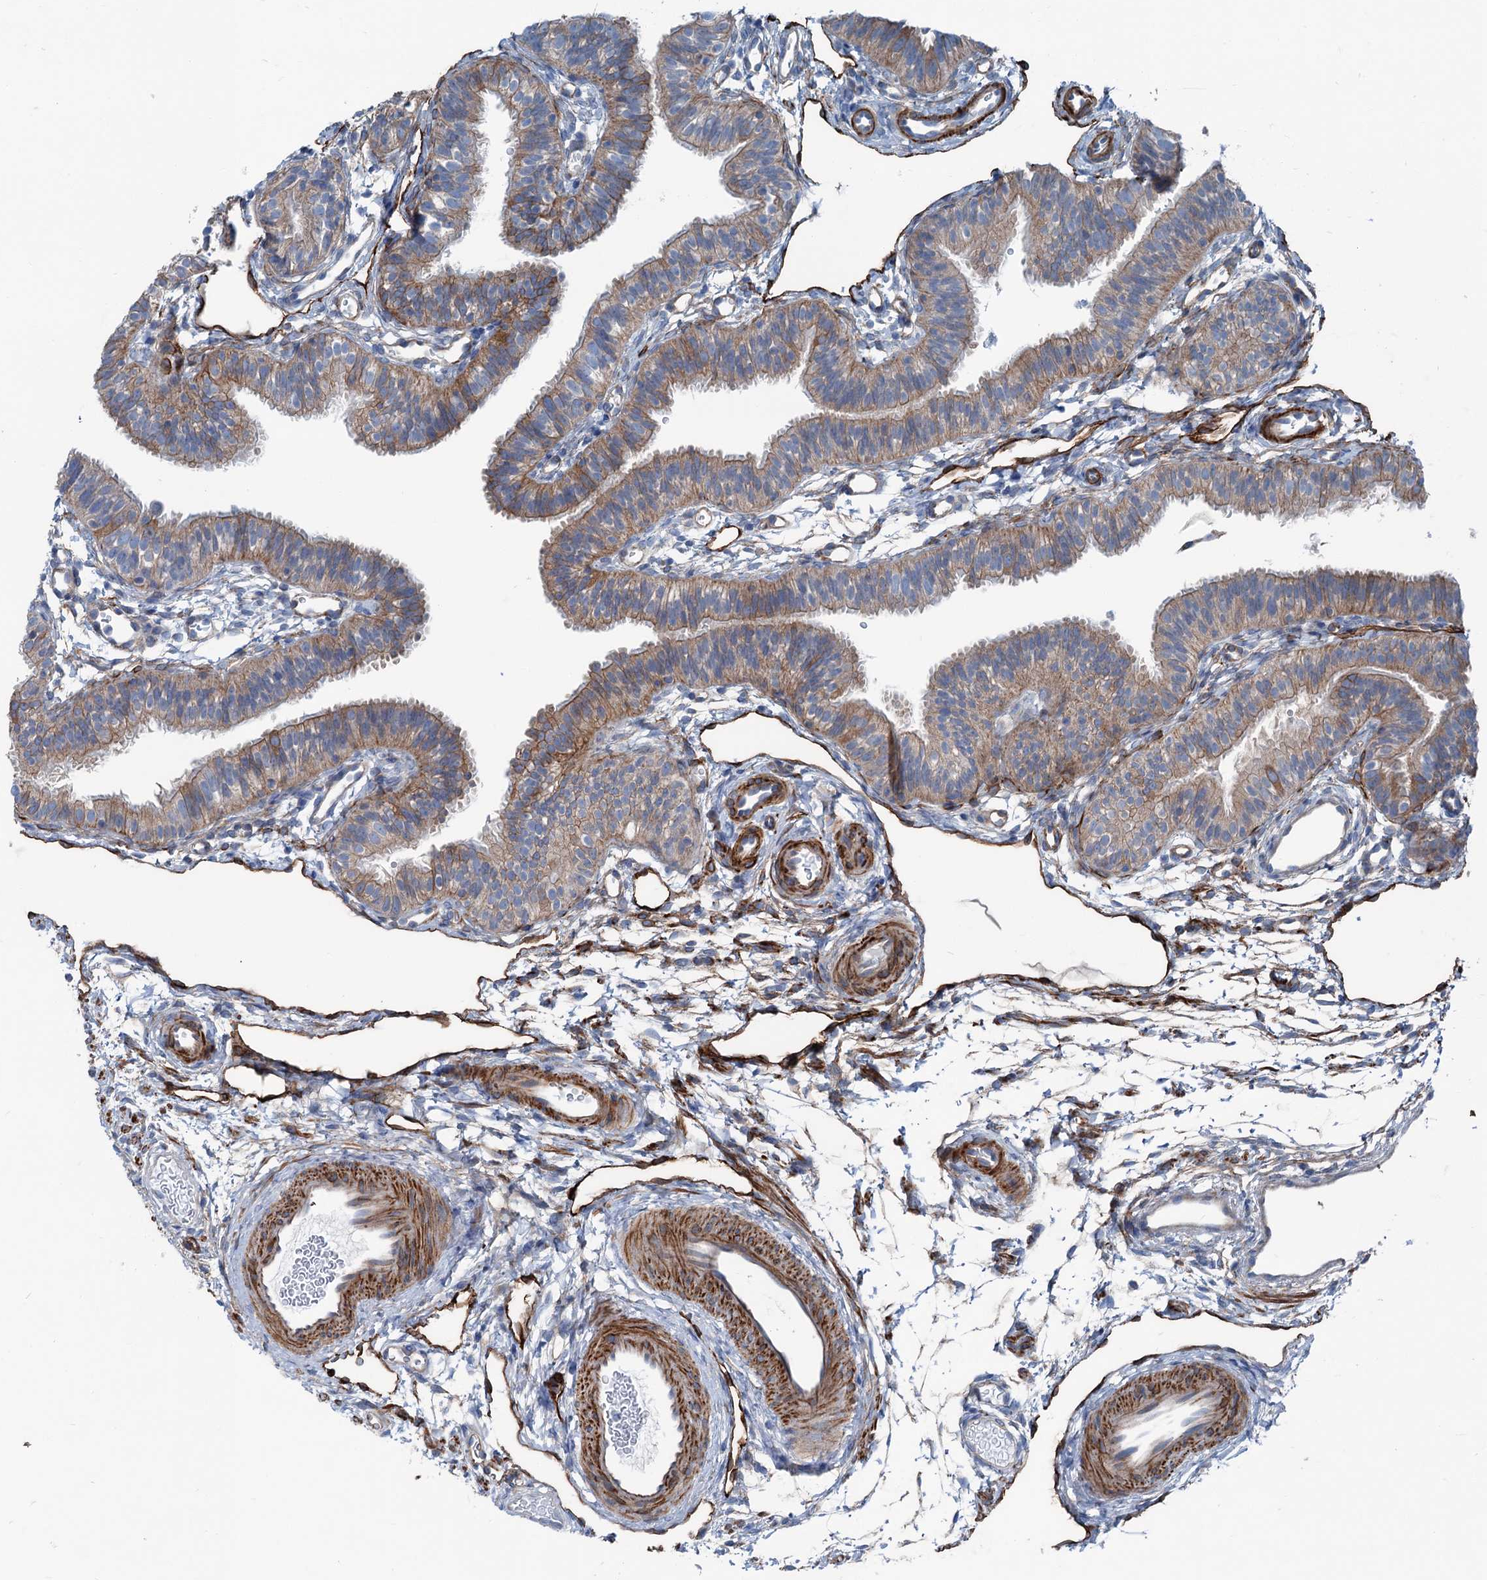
{"staining": {"intensity": "weak", "quantity": ">75%", "location": "cytoplasmic/membranous"}, "tissue": "fallopian tube", "cell_type": "Glandular cells", "image_type": "normal", "snomed": [{"axis": "morphology", "description": "Normal tissue, NOS"}, {"axis": "topography", "description": "Fallopian tube"}], "caption": "Immunohistochemical staining of benign human fallopian tube displays low levels of weak cytoplasmic/membranous expression in approximately >75% of glandular cells.", "gene": "CALCOCO1", "patient": {"sex": "female", "age": 35}}